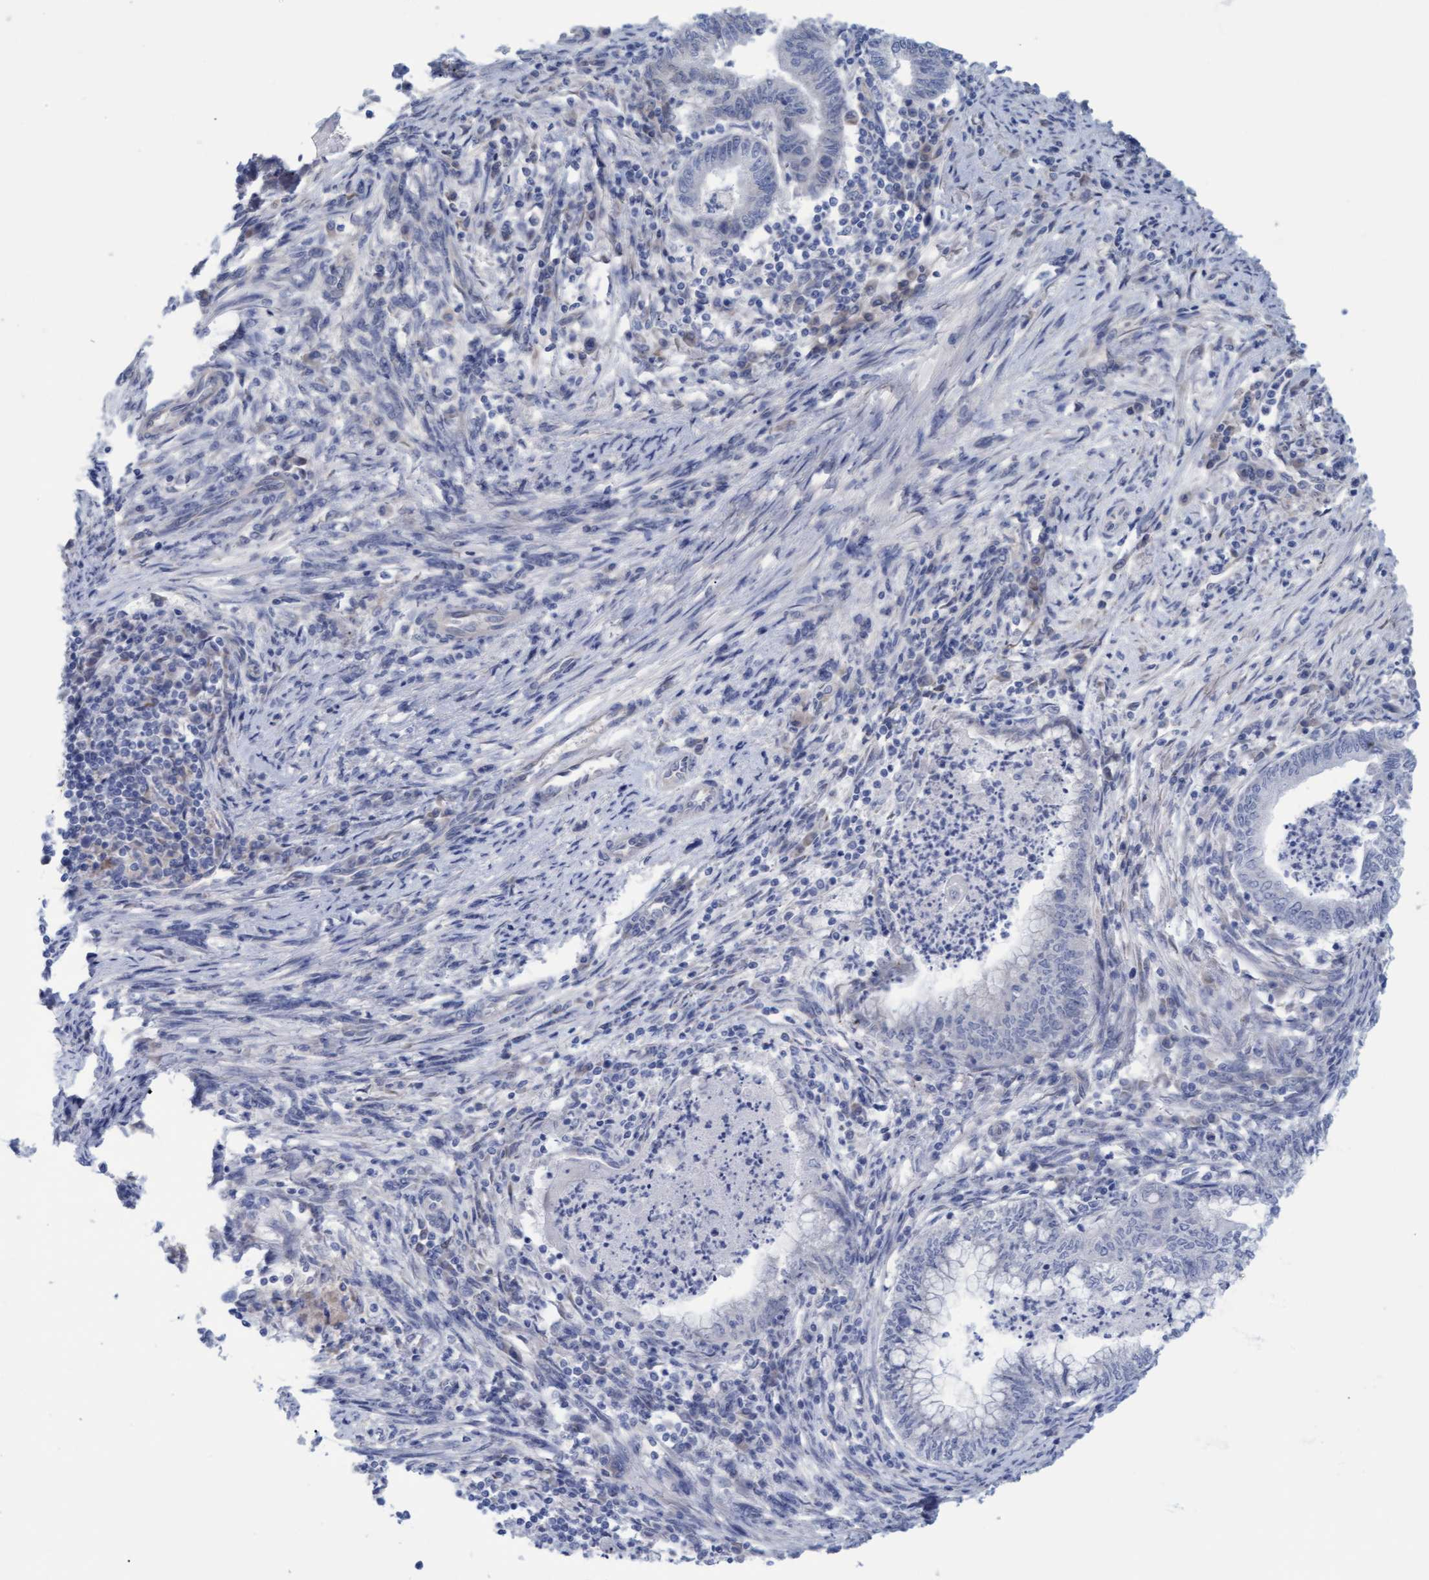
{"staining": {"intensity": "negative", "quantity": "none", "location": "none"}, "tissue": "endometrial cancer", "cell_type": "Tumor cells", "image_type": "cancer", "snomed": [{"axis": "morphology", "description": "Polyp, NOS"}, {"axis": "morphology", "description": "Adenocarcinoma, NOS"}, {"axis": "morphology", "description": "Adenoma, NOS"}, {"axis": "topography", "description": "Endometrium"}], "caption": "There is no significant staining in tumor cells of endometrial cancer (polyp). (Immunohistochemistry (ihc), brightfield microscopy, high magnification).", "gene": "STXBP1", "patient": {"sex": "female", "age": 79}}